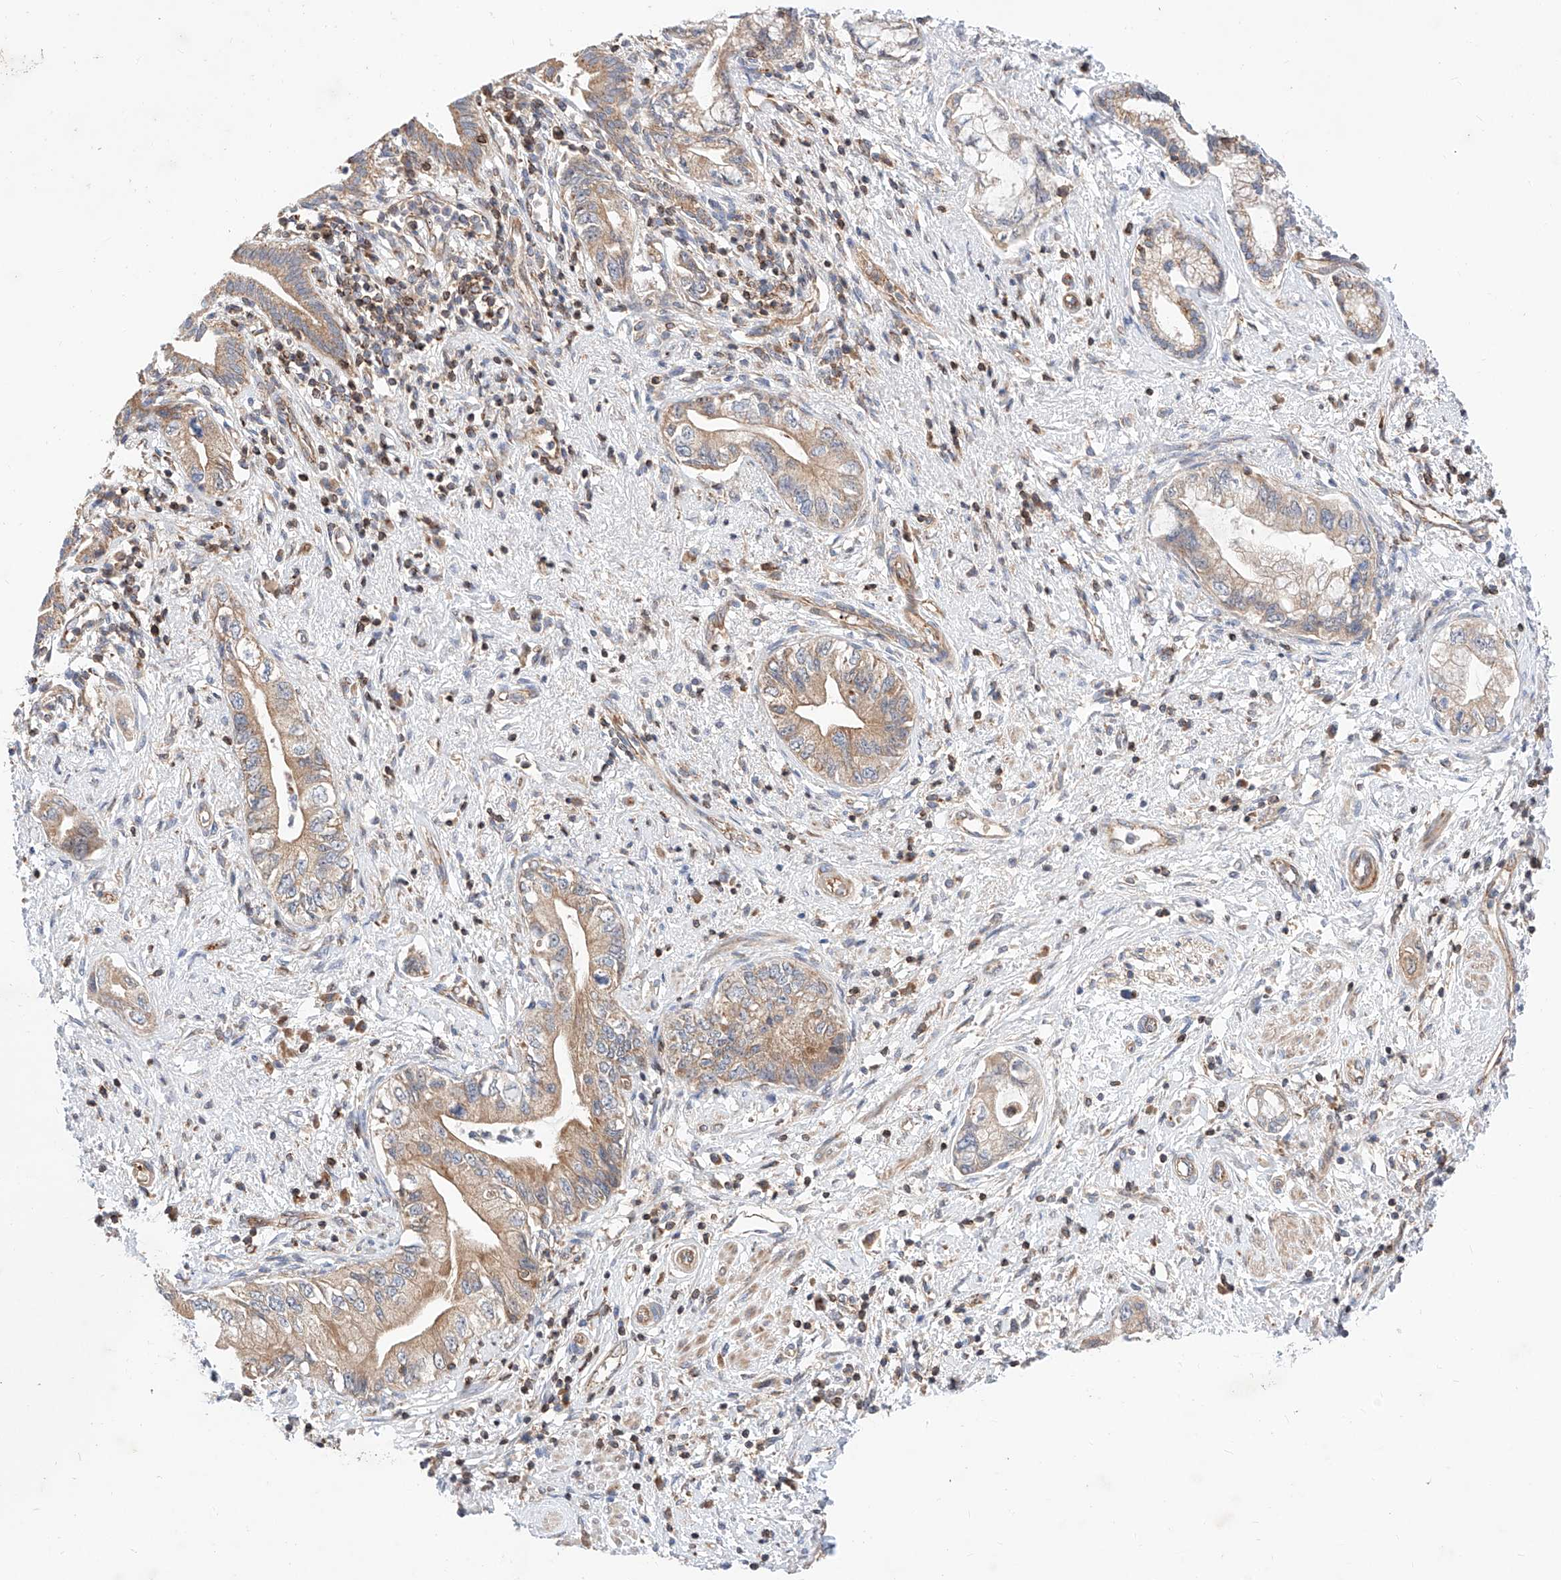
{"staining": {"intensity": "weak", "quantity": ">75%", "location": "cytoplasmic/membranous"}, "tissue": "pancreatic cancer", "cell_type": "Tumor cells", "image_type": "cancer", "snomed": [{"axis": "morphology", "description": "Adenocarcinoma, NOS"}, {"axis": "topography", "description": "Pancreas"}], "caption": "Adenocarcinoma (pancreatic) stained with a brown dye demonstrates weak cytoplasmic/membranous positive expression in approximately >75% of tumor cells.", "gene": "NR1D1", "patient": {"sex": "female", "age": 73}}